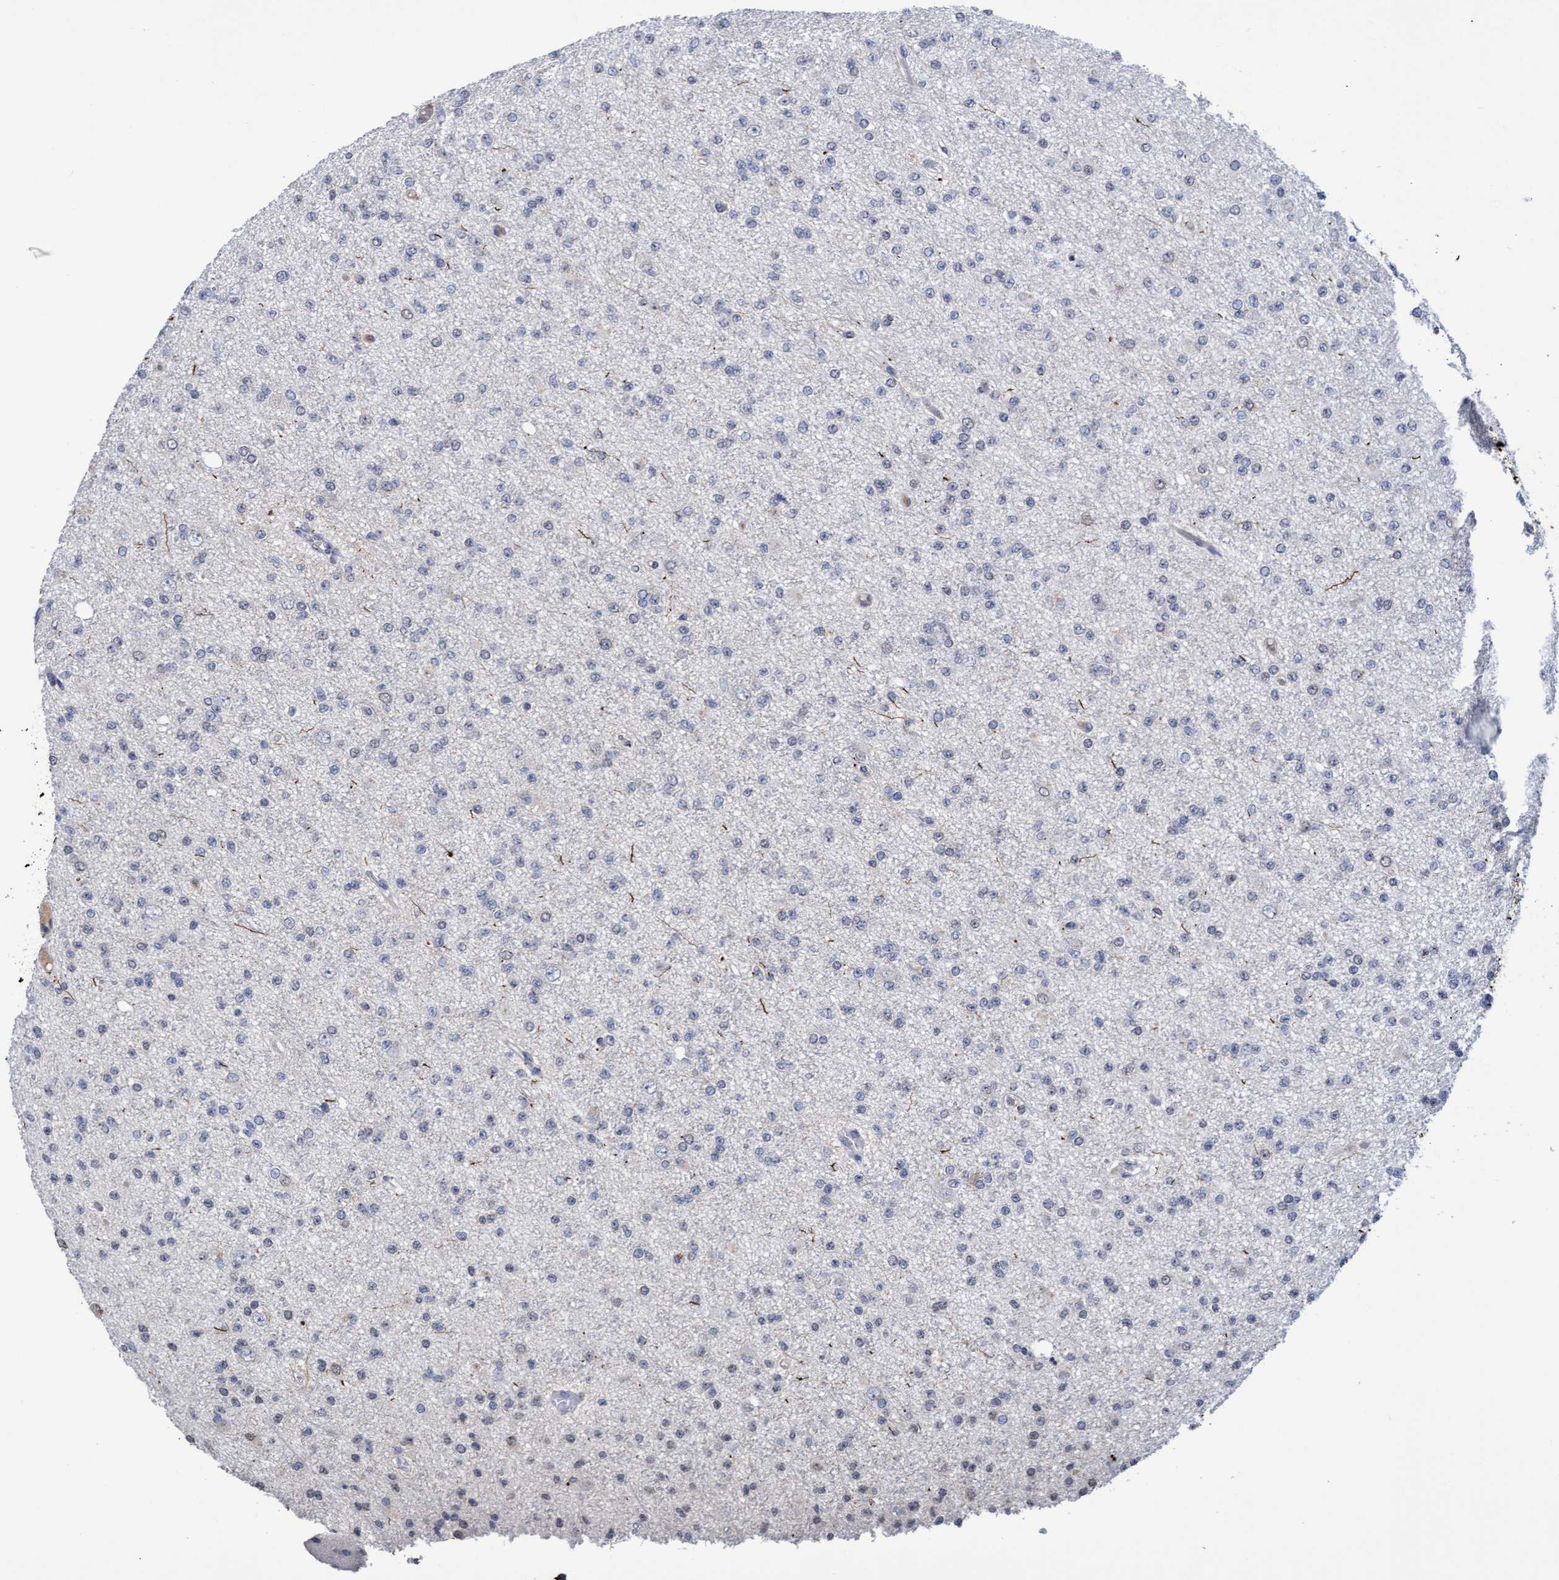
{"staining": {"intensity": "negative", "quantity": "none", "location": "none"}, "tissue": "glioma", "cell_type": "Tumor cells", "image_type": "cancer", "snomed": [{"axis": "morphology", "description": "Glioma, malignant, Low grade"}, {"axis": "topography", "description": "Brain"}], "caption": "Image shows no significant protein positivity in tumor cells of malignant glioma (low-grade).", "gene": "GPR39", "patient": {"sex": "female", "age": 22}}